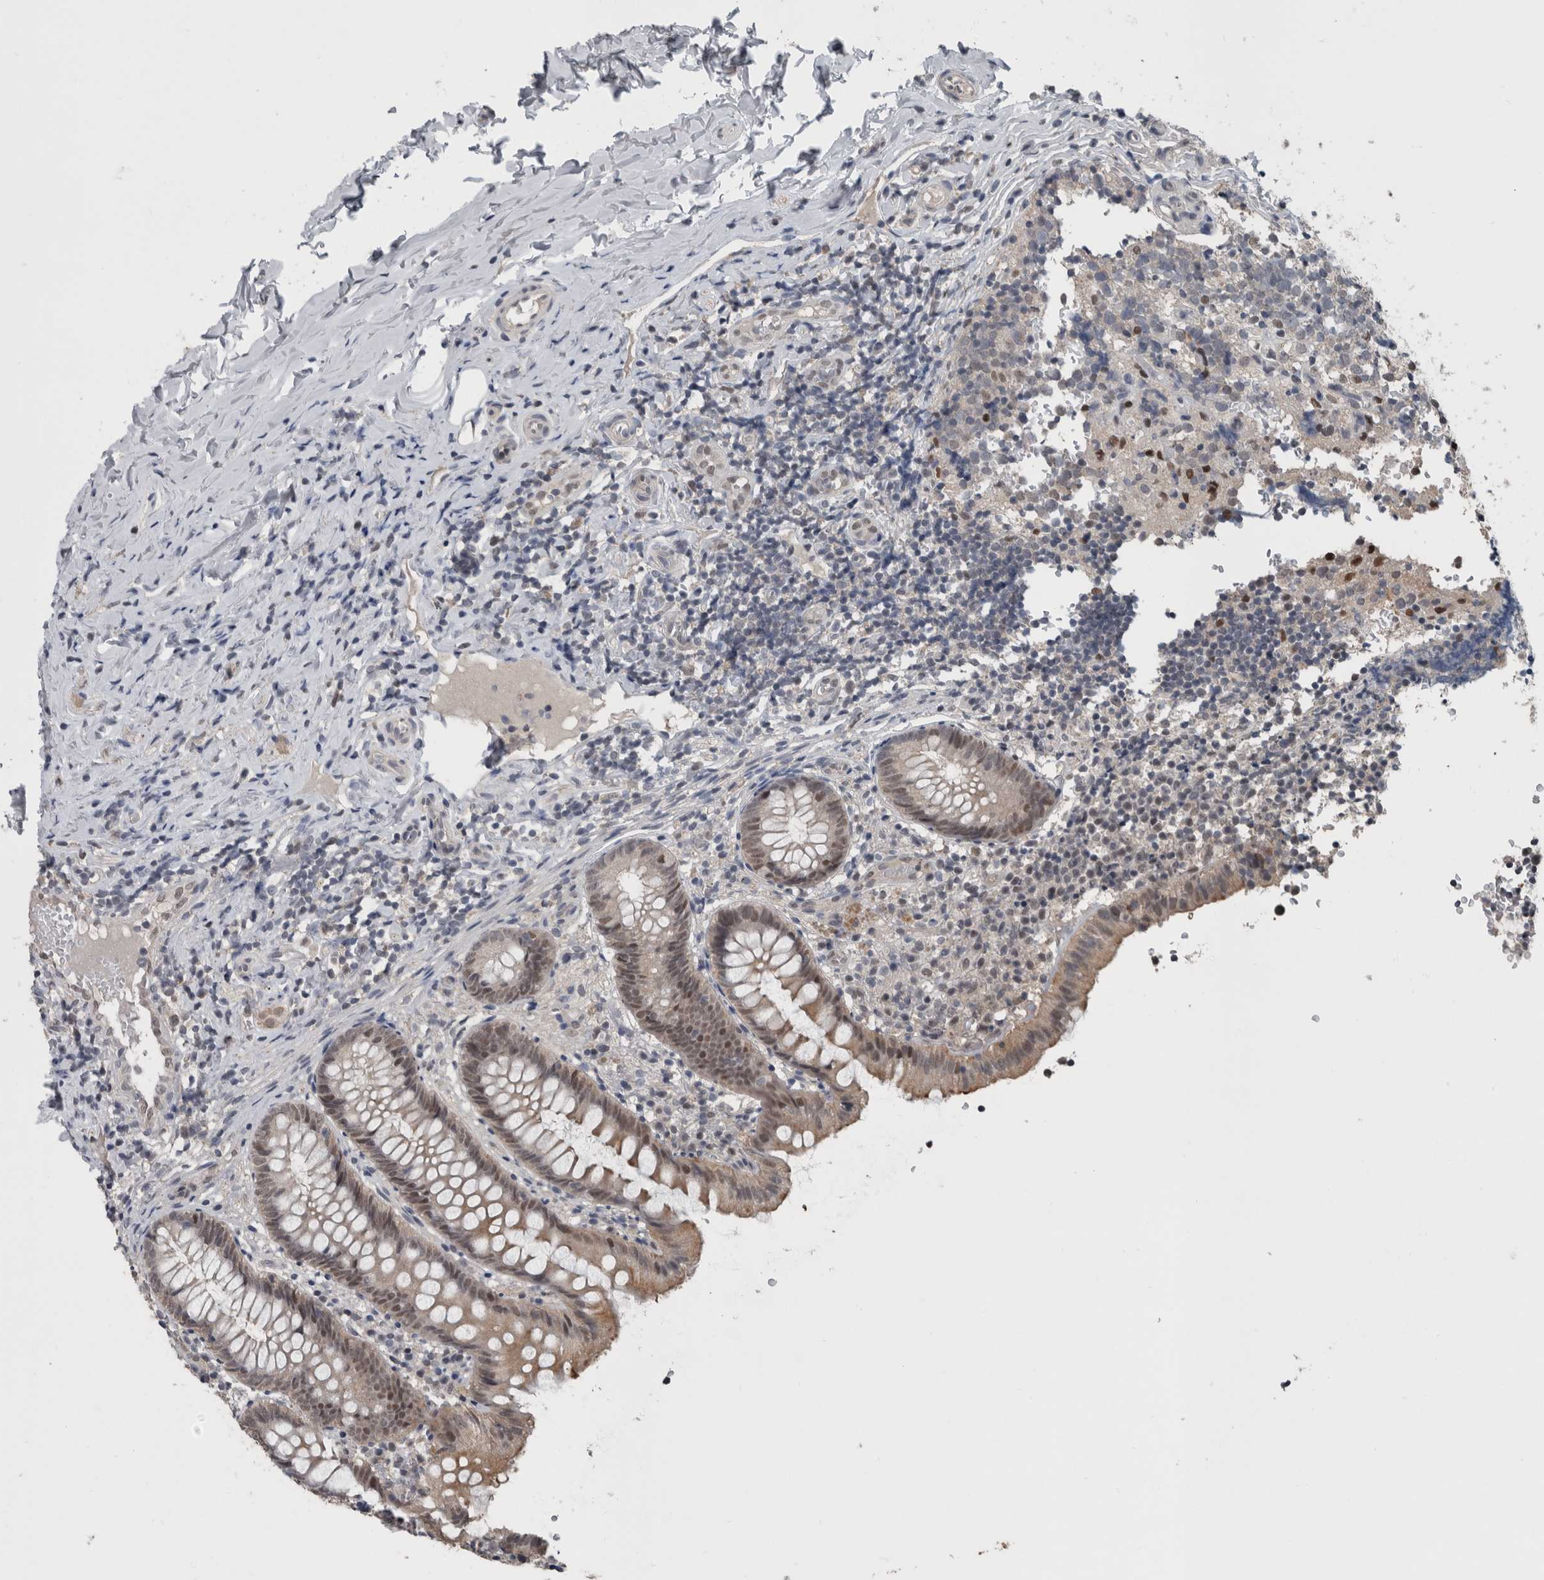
{"staining": {"intensity": "moderate", "quantity": ">75%", "location": "nuclear"}, "tissue": "appendix", "cell_type": "Glandular cells", "image_type": "normal", "snomed": [{"axis": "morphology", "description": "Normal tissue, NOS"}, {"axis": "topography", "description": "Appendix"}], "caption": "A medium amount of moderate nuclear staining is identified in approximately >75% of glandular cells in unremarkable appendix.", "gene": "ZBTB21", "patient": {"sex": "male", "age": 8}}